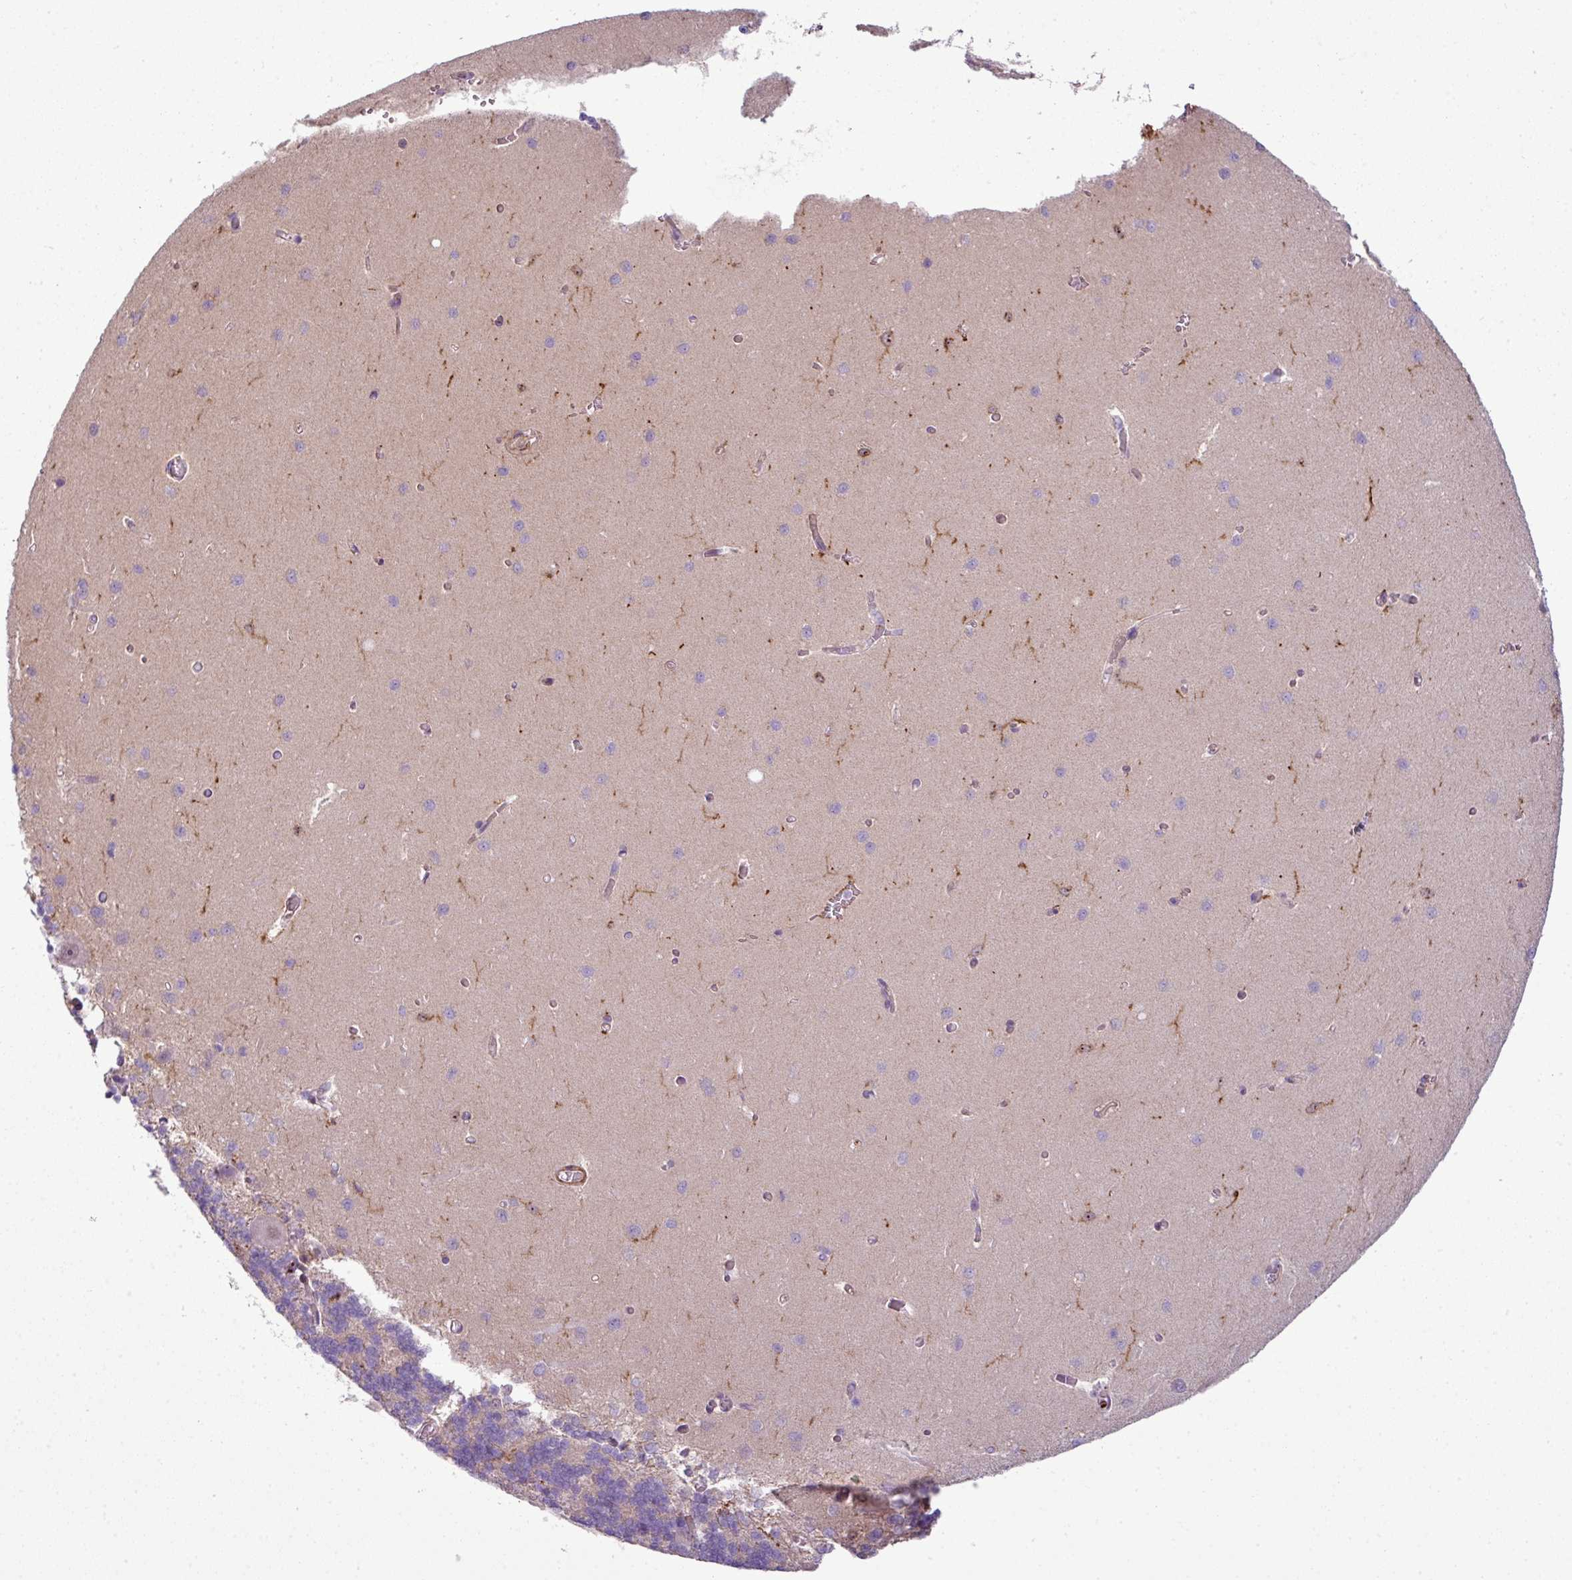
{"staining": {"intensity": "negative", "quantity": "none", "location": "none"}, "tissue": "cerebellum", "cell_type": "Cells in granular layer", "image_type": "normal", "snomed": [{"axis": "morphology", "description": "Normal tissue, NOS"}, {"axis": "topography", "description": "Cerebellum"}], "caption": "Micrograph shows no protein expression in cells in granular layer of unremarkable cerebellum. (Brightfield microscopy of DAB IHC at high magnification).", "gene": "COL8A1", "patient": {"sex": "male", "age": 37}}